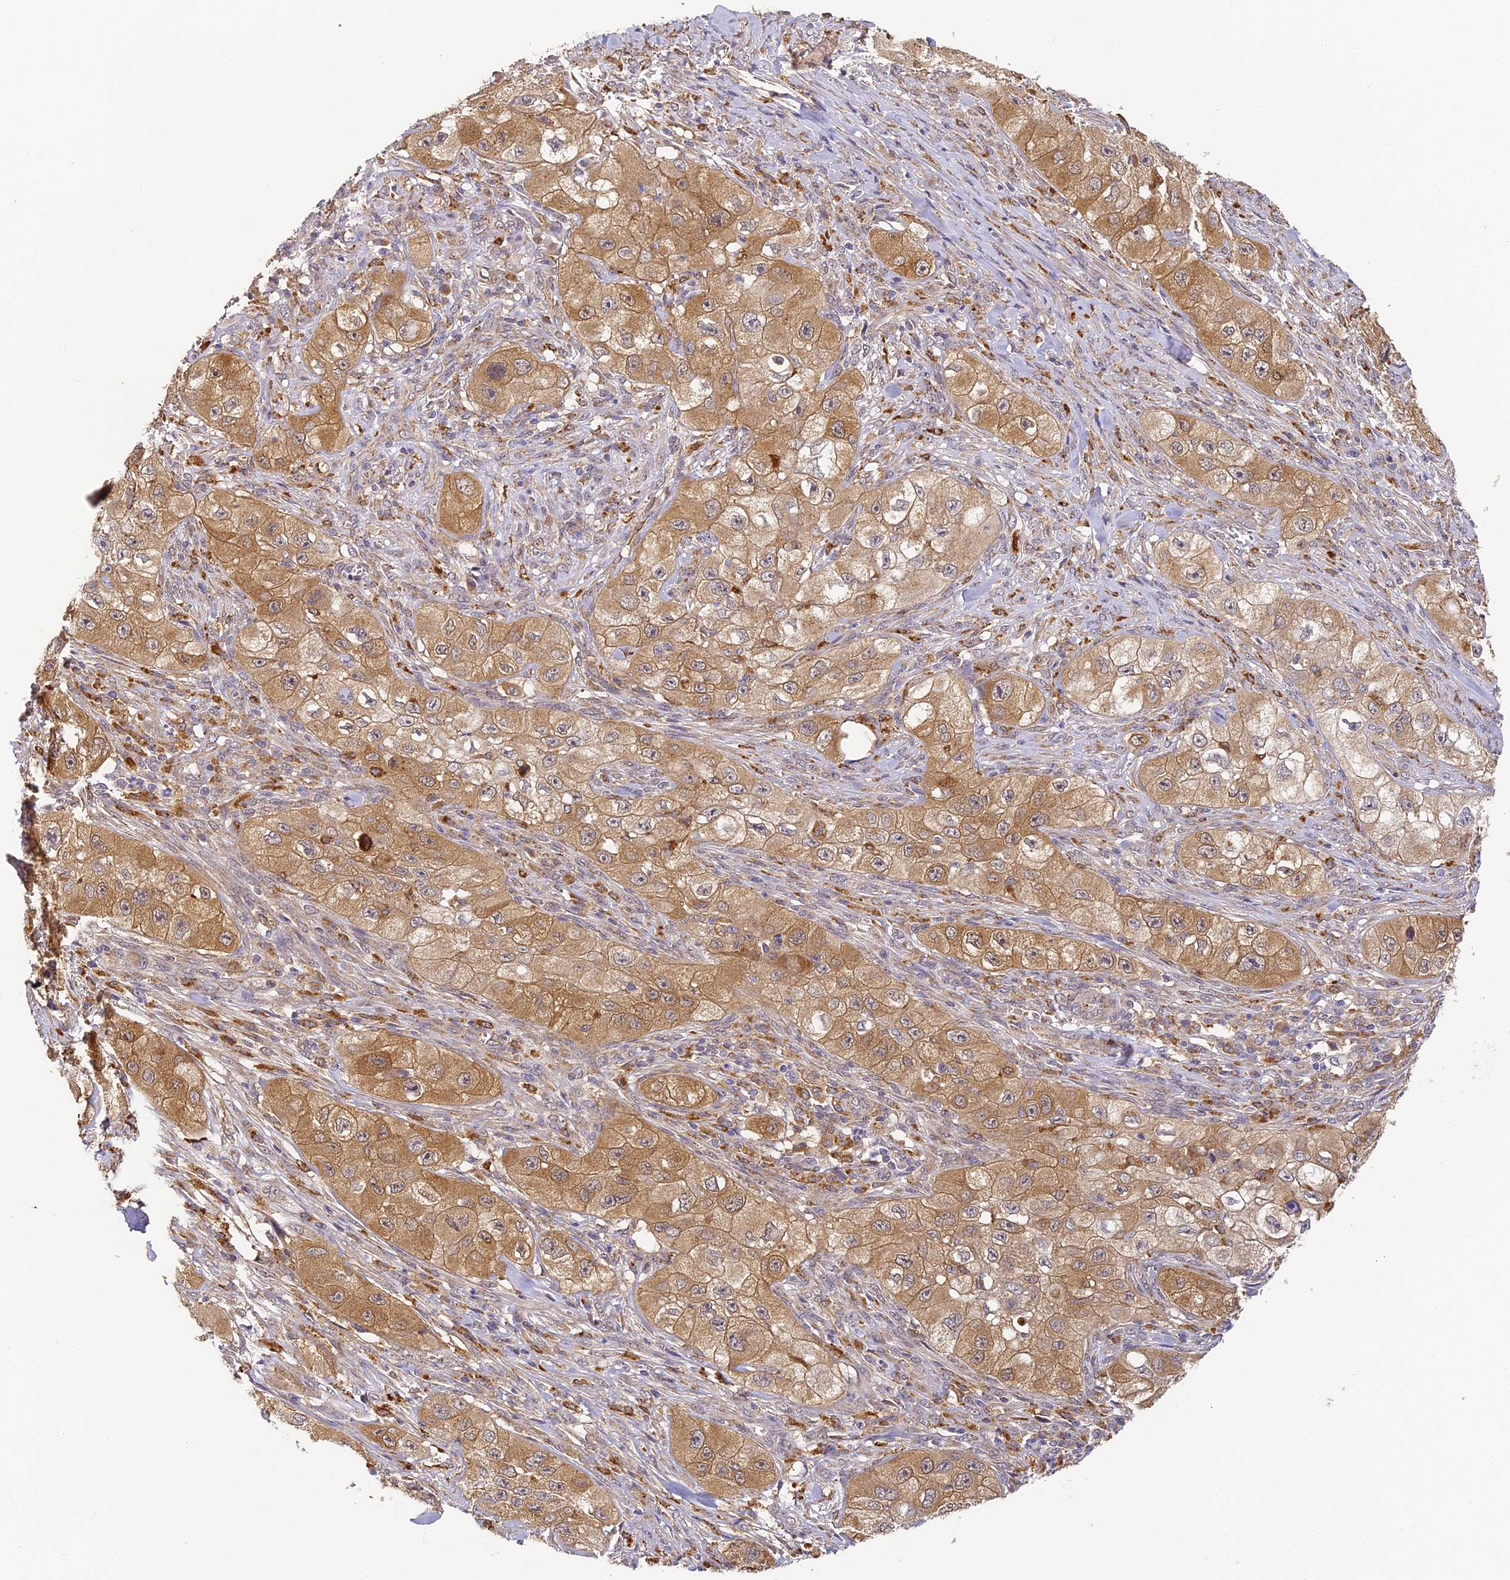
{"staining": {"intensity": "moderate", "quantity": ">75%", "location": "cytoplasmic/membranous"}, "tissue": "skin cancer", "cell_type": "Tumor cells", "image_type": "cancer", "snomed": [{"axis": "morphology", "description": "Squamous cell carcinoma, NOS"}, {"axis": "topography", "description": "Skin"}, {"axis": "topography", "description": "Subcutis"}], "caption": "Immunohistochemical staining of human squamous cell carcinoma (skin) shows medium levels of moderate cytoplasmic/membranous positivity in about >75% of tumor cells.", "gene": "YAE1", "patient": {"sex": "male", "age": 73}}